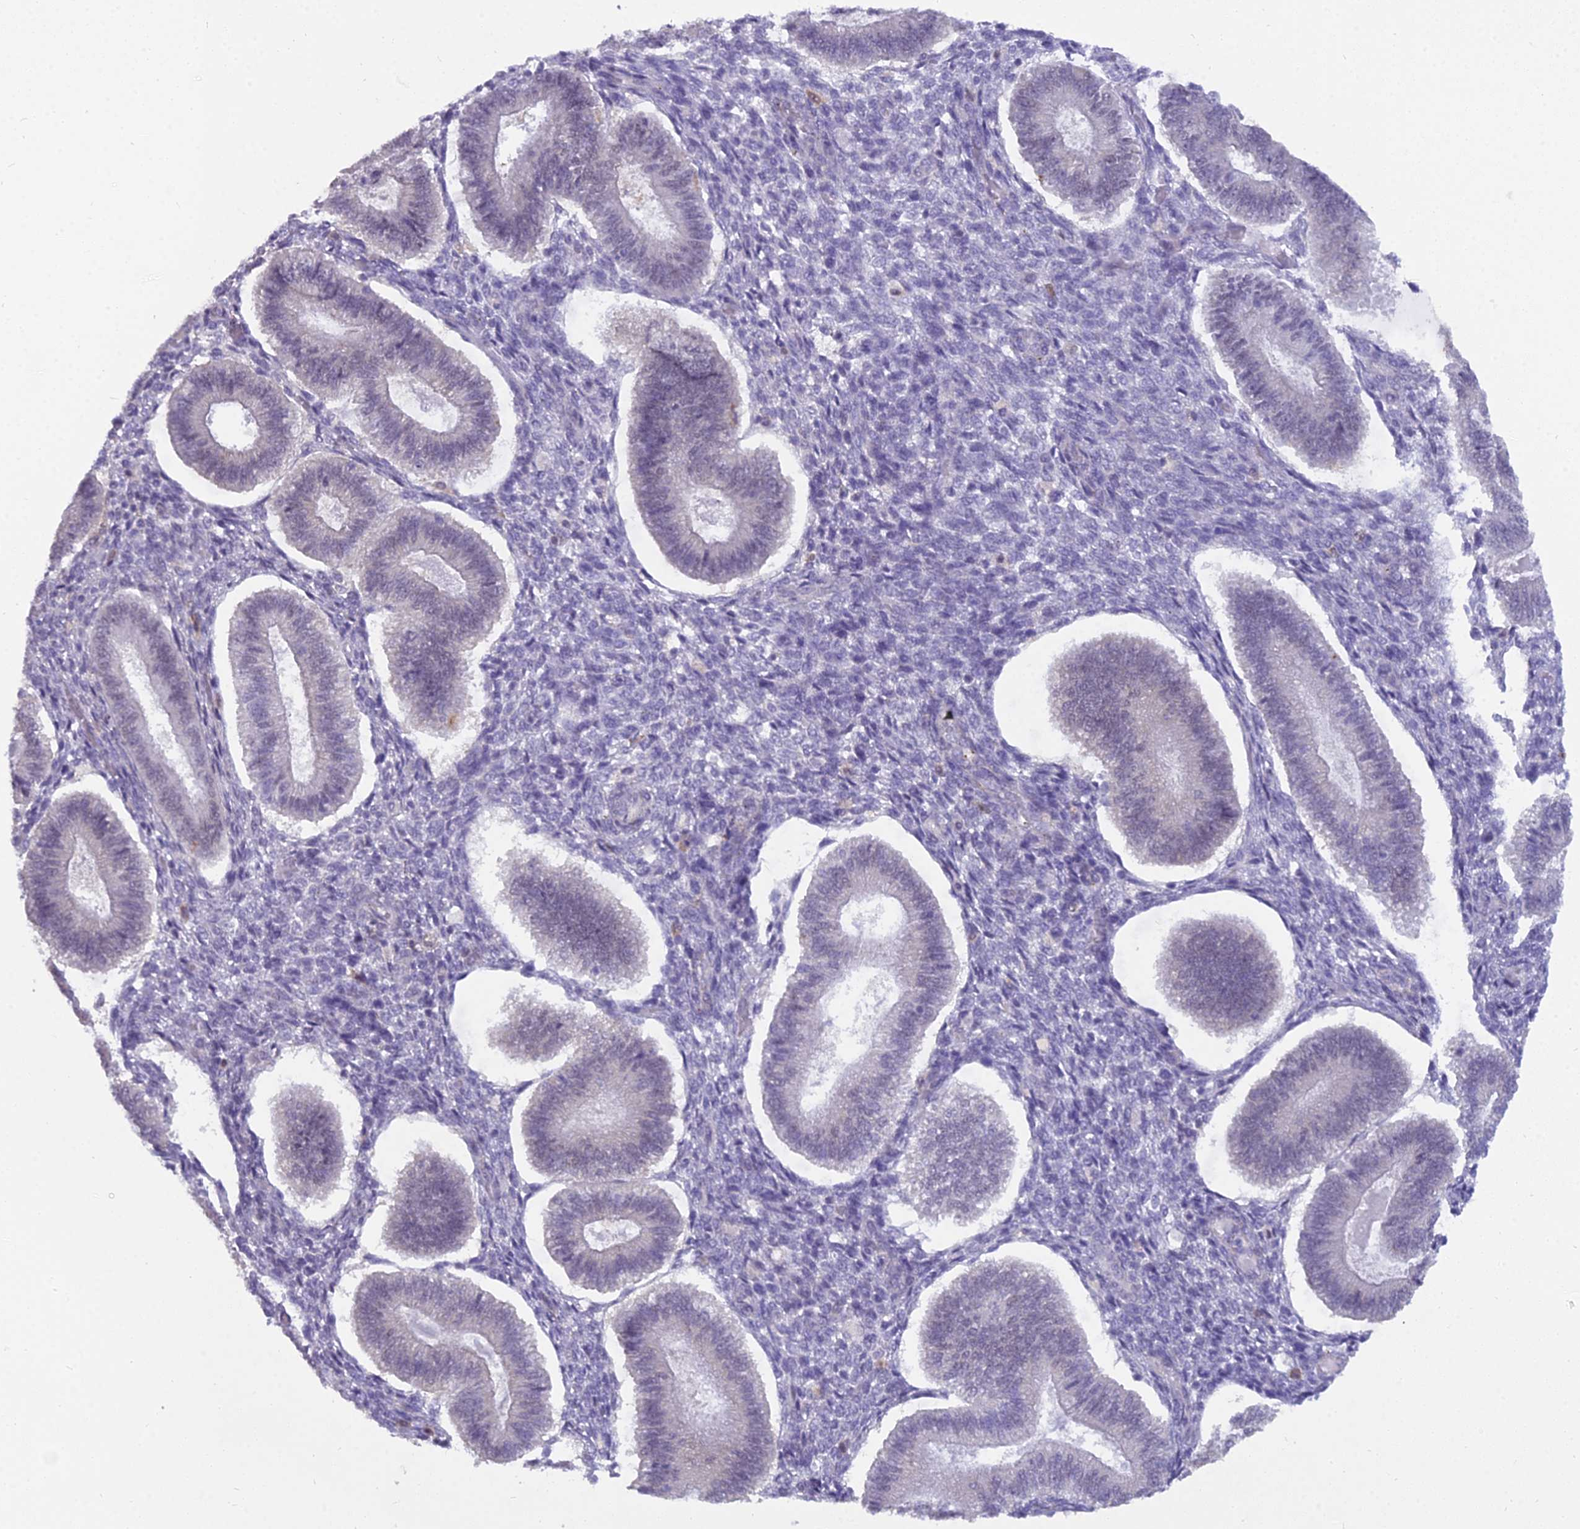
{"staining": {"intensity": "negative", "quantity": "none", "location": "none"}, "tissue": "endometrium", "cell_type": "Cells in endometrial stroma", "image_type": "normal", "snomed": [{"axis": "morphology", "description": "Normal tissue, NOS"}, {"axis": "topography", "description": "Endometrium"}], "caption": "This is a micrograph of IHC staining of normal endometrium, which shows no staining in cells in endometrial stroma. (DAB immunohistochemistry, high magnification).", "gene": "BLNK", "patient": {"sex": "female", "age": 25}}